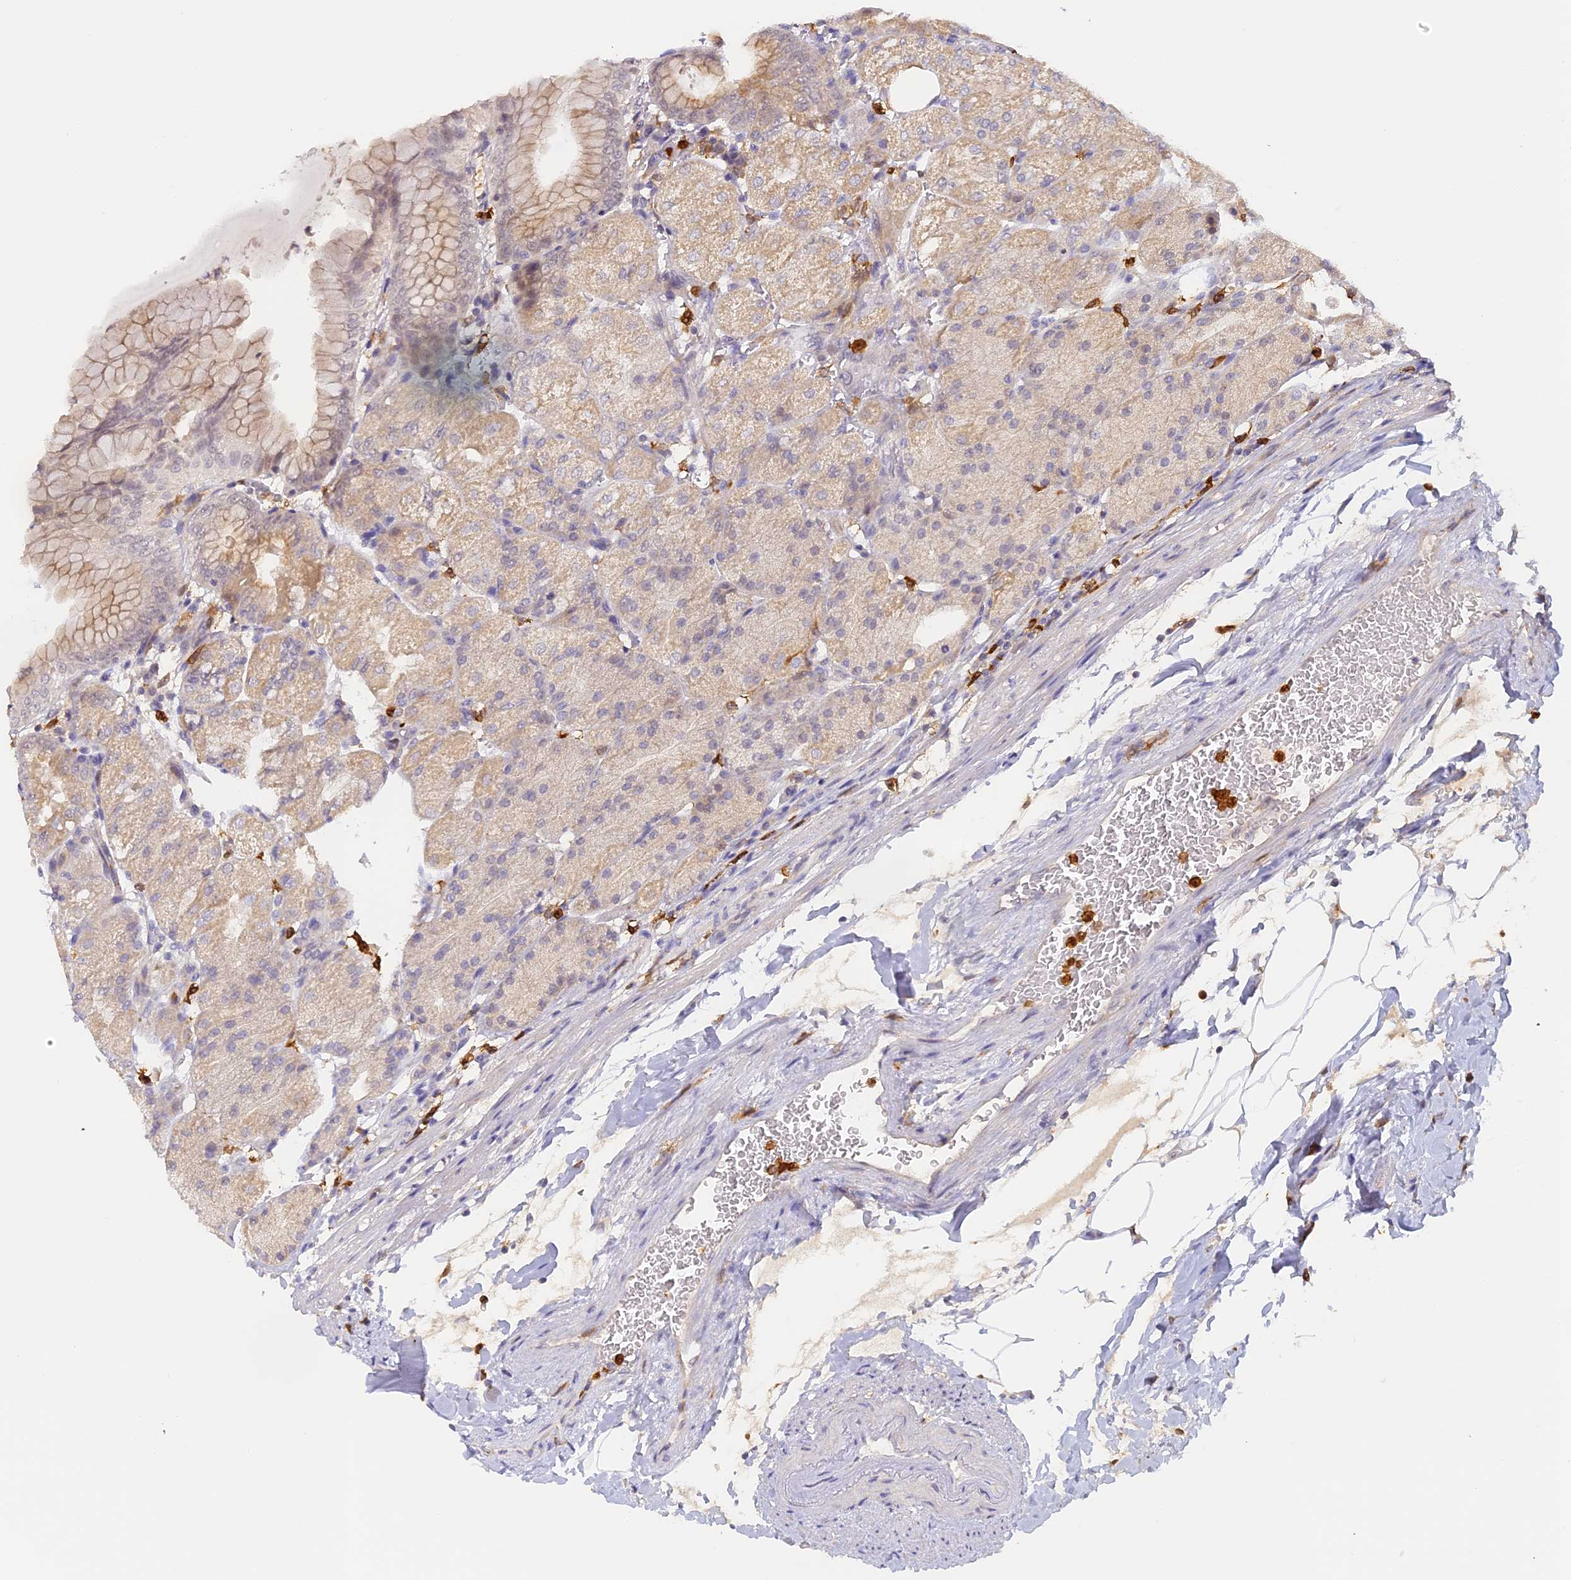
{"staining": {"intensity": "weak", "quantity": "25%-75%", "location": "cytoplasmic/membranous"}, "tissue": "stomach", "cell_type": "Glandular cells", "image_type": "normal", "snomed": [{"axis": "morphology", "description": "Normal tissue, NOS"}, {"axis": "topography", "description": "Stomach, upper"}, {"axis": "topography", "description": "Stomach, lower"}], "caption": "This is an image of immunohistochemistry (IHC) staining of benign stomach, which shows weak expression in the cytoplasmic/membranous of glandular cells.", "gene": "NCF4", "patient": {"sex": "male", "age": 62}}